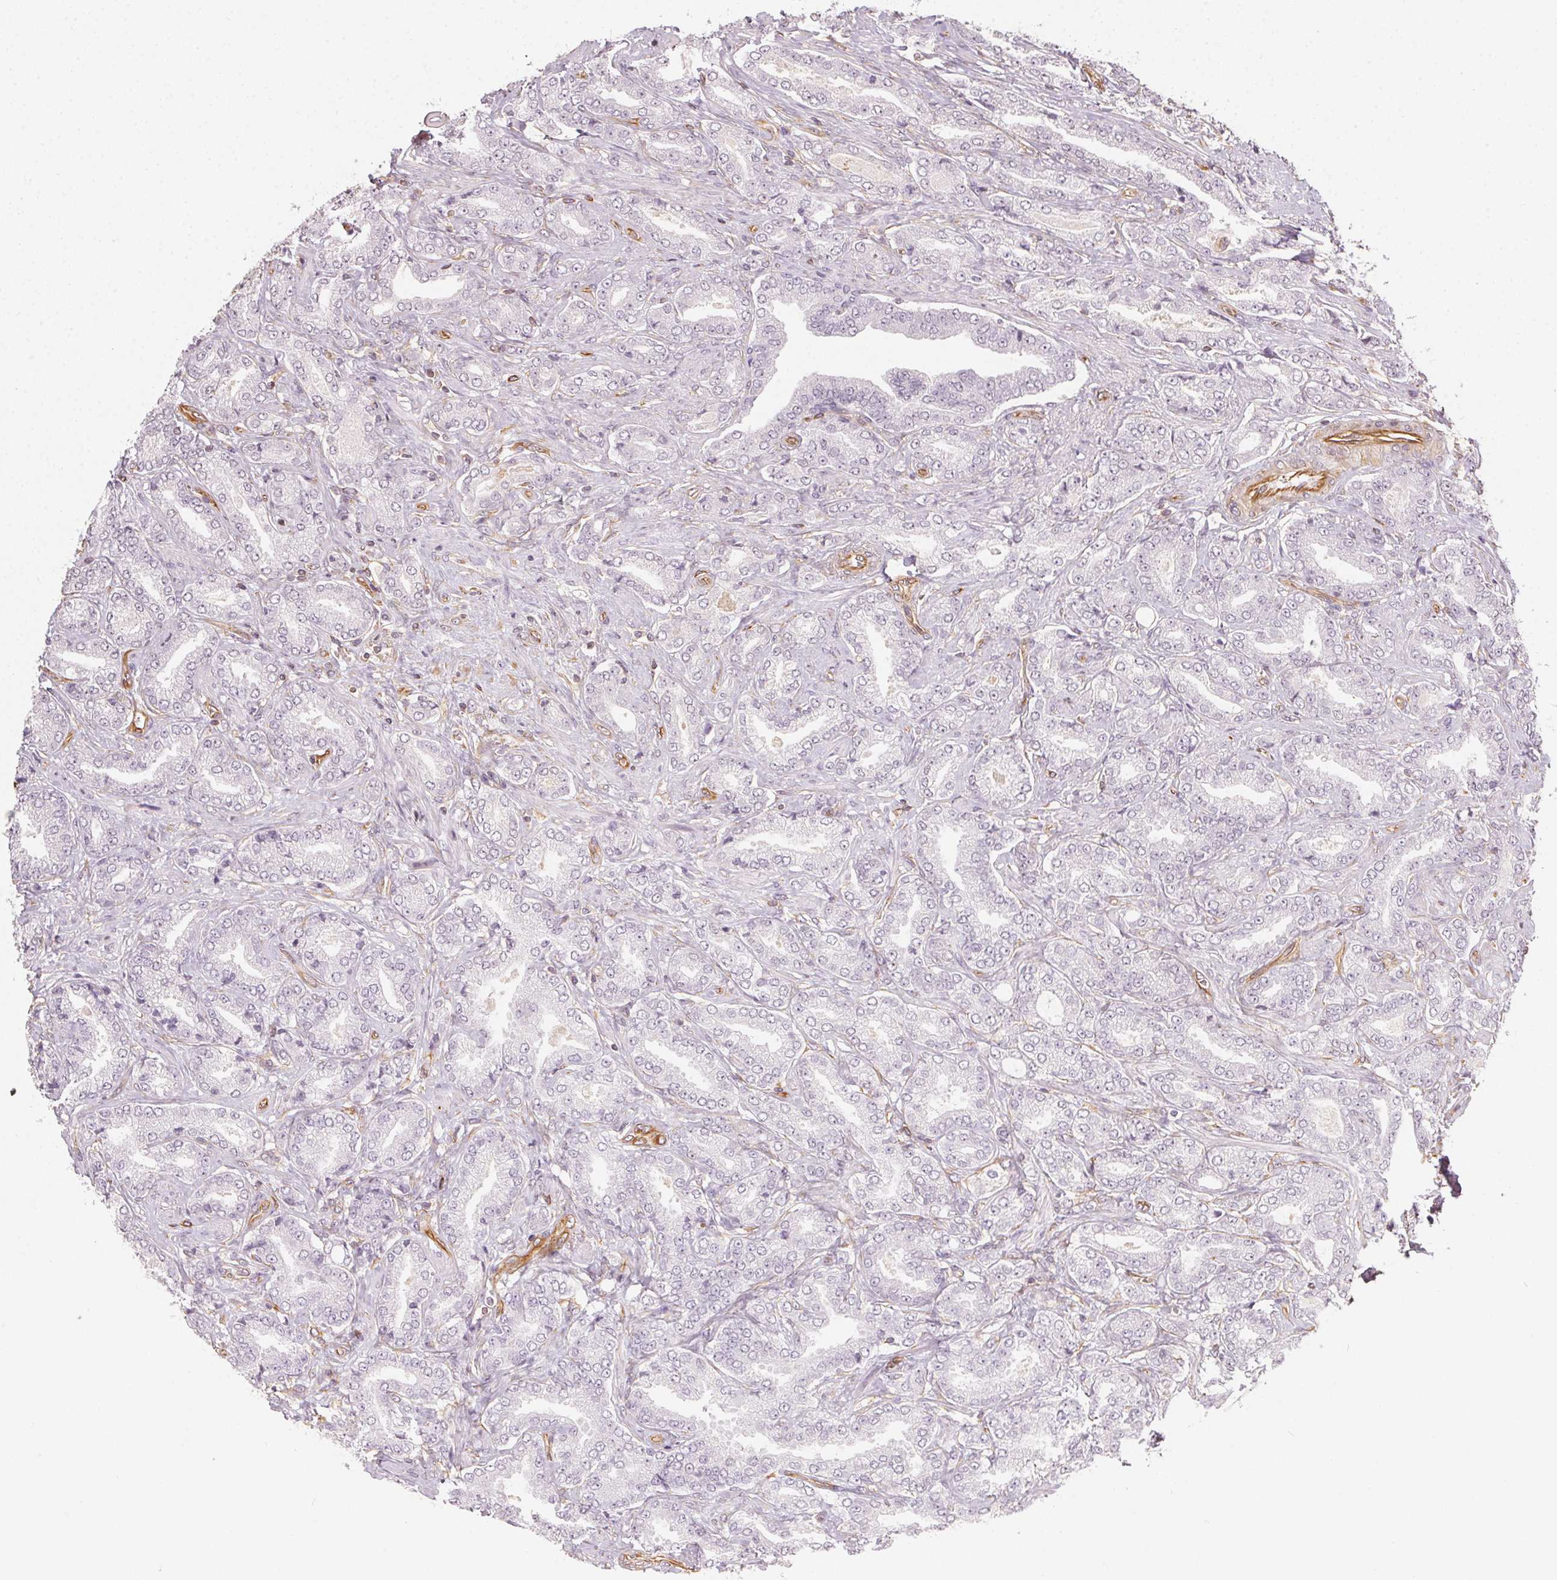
{"staining": {"intensity": "negative", "quantity": "none", "location": "none"}, "tissue": "prostate cancer", "cell_type": "Tumor cells", "image_type": "cancer", "snomed": [{"axis": "morphology", "description": "Adenocarcinoma, NOS"}, {"axis": "topography", "description": "Prostate"}], "caption": "The histopathology image exhibits no significant staining in tumor cells of prostate adenocarcinoma. (IHC, brightfield microscopy, high magnification).", "gene": "FOXR2", "patient": {"sex": "male", "age": 64}}